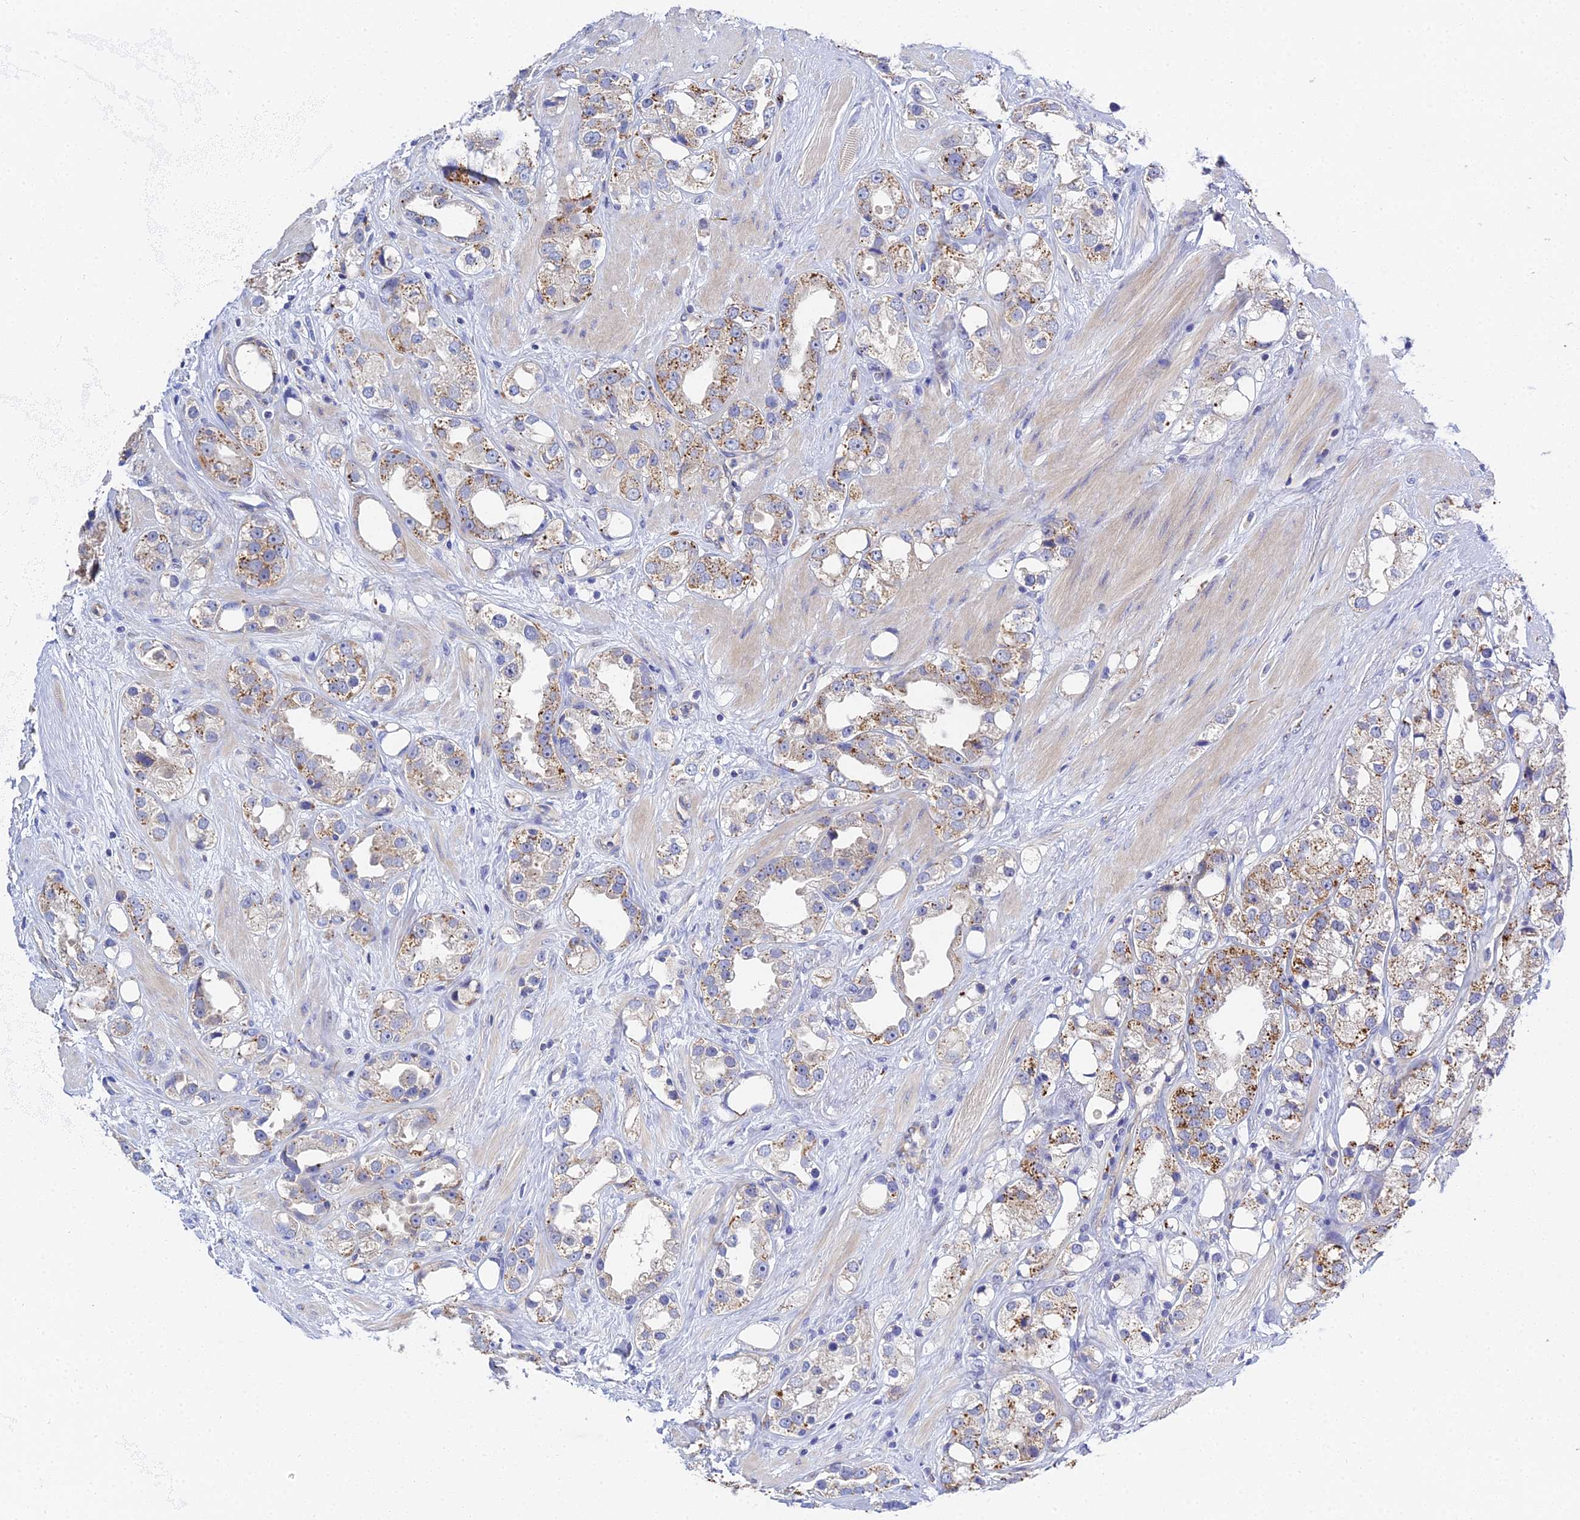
{"staining": {"intensity": "moderate", "quantity": "25%-75%", "location": "cytoplasmic/membranous"}, "tissue": "prostate cancer", "cell_type": "Tumor cells", "image_type": "cancer", "snomed": [{"axis": "morphology", "description": "Adenocarcinoma, NOS"}, {"axis": "topography", "description": "Prostate"}], "caption": "Immunohistochemical staining of human prostate cancer (adenocarcinoma) displays medium levels of moderate cytoplasmic/membranous protein positivity in about 25%-75% of tumor cells. Using DAB (3,3'-diaminobenzidine) (brown) and hematoxylin (blue) stains, captured at high magnification using brightfield microscopy.", "gene": "APOBEC3H", "patient": {"sex": "male", "age": 79}}